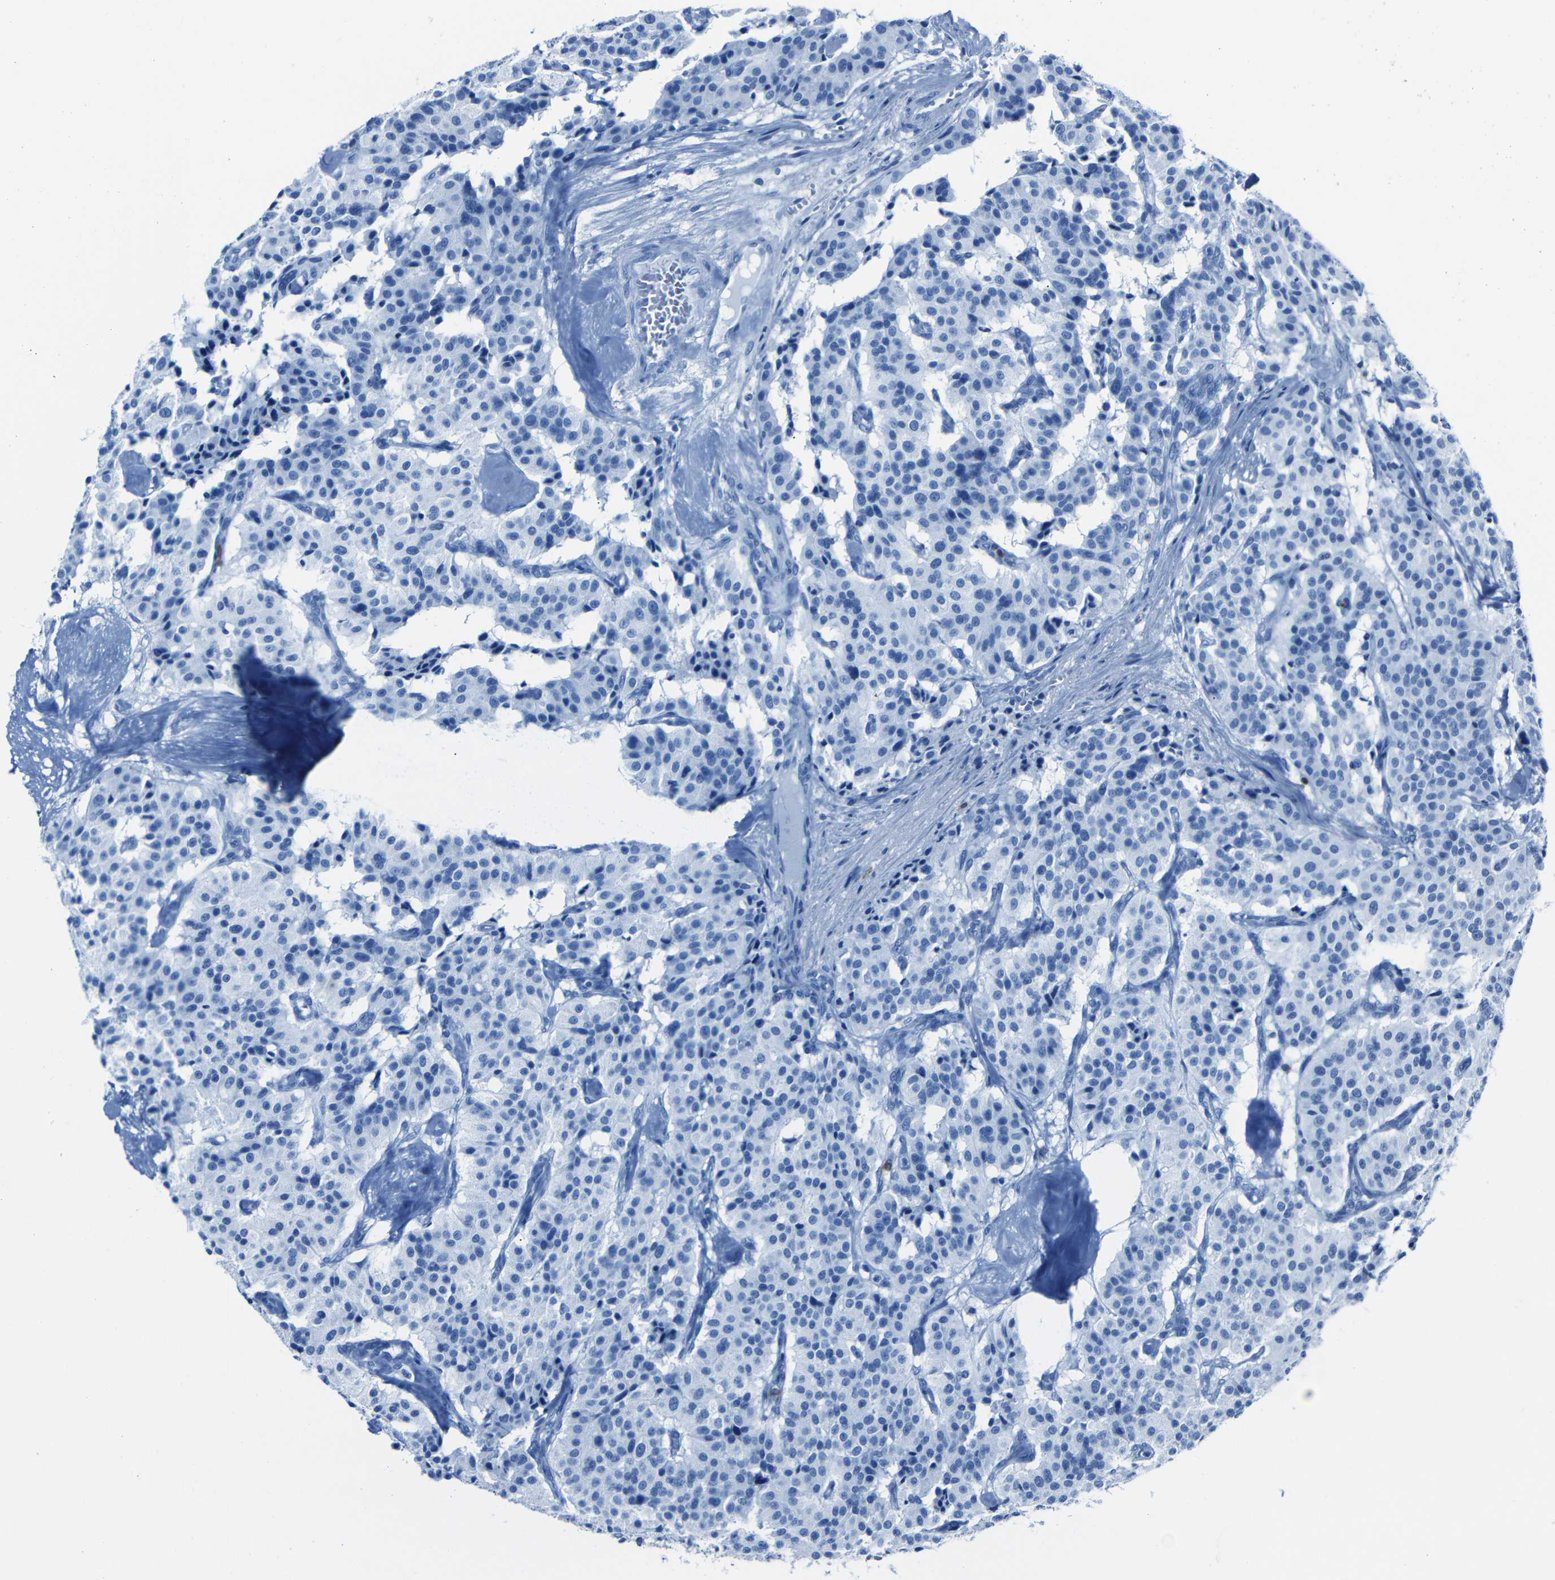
{"staining": {"intensity": "negative", "quantity": "none", "location": "none"}, "tissue": "carcinoid", "cell_type": "Tumor cells", "image_type": "cancer", "snomed": [{"axis": "morphology", "description": "Carcinoid, malignant, NOS"}, {"axis": "topography", "description": "Lung"}], "caption": "A histopathology image of human malignant carcinoid is negative for staining in tumor cells.", "gene": "CLDN11", "patient": {"sex": "male", "age": 30}}